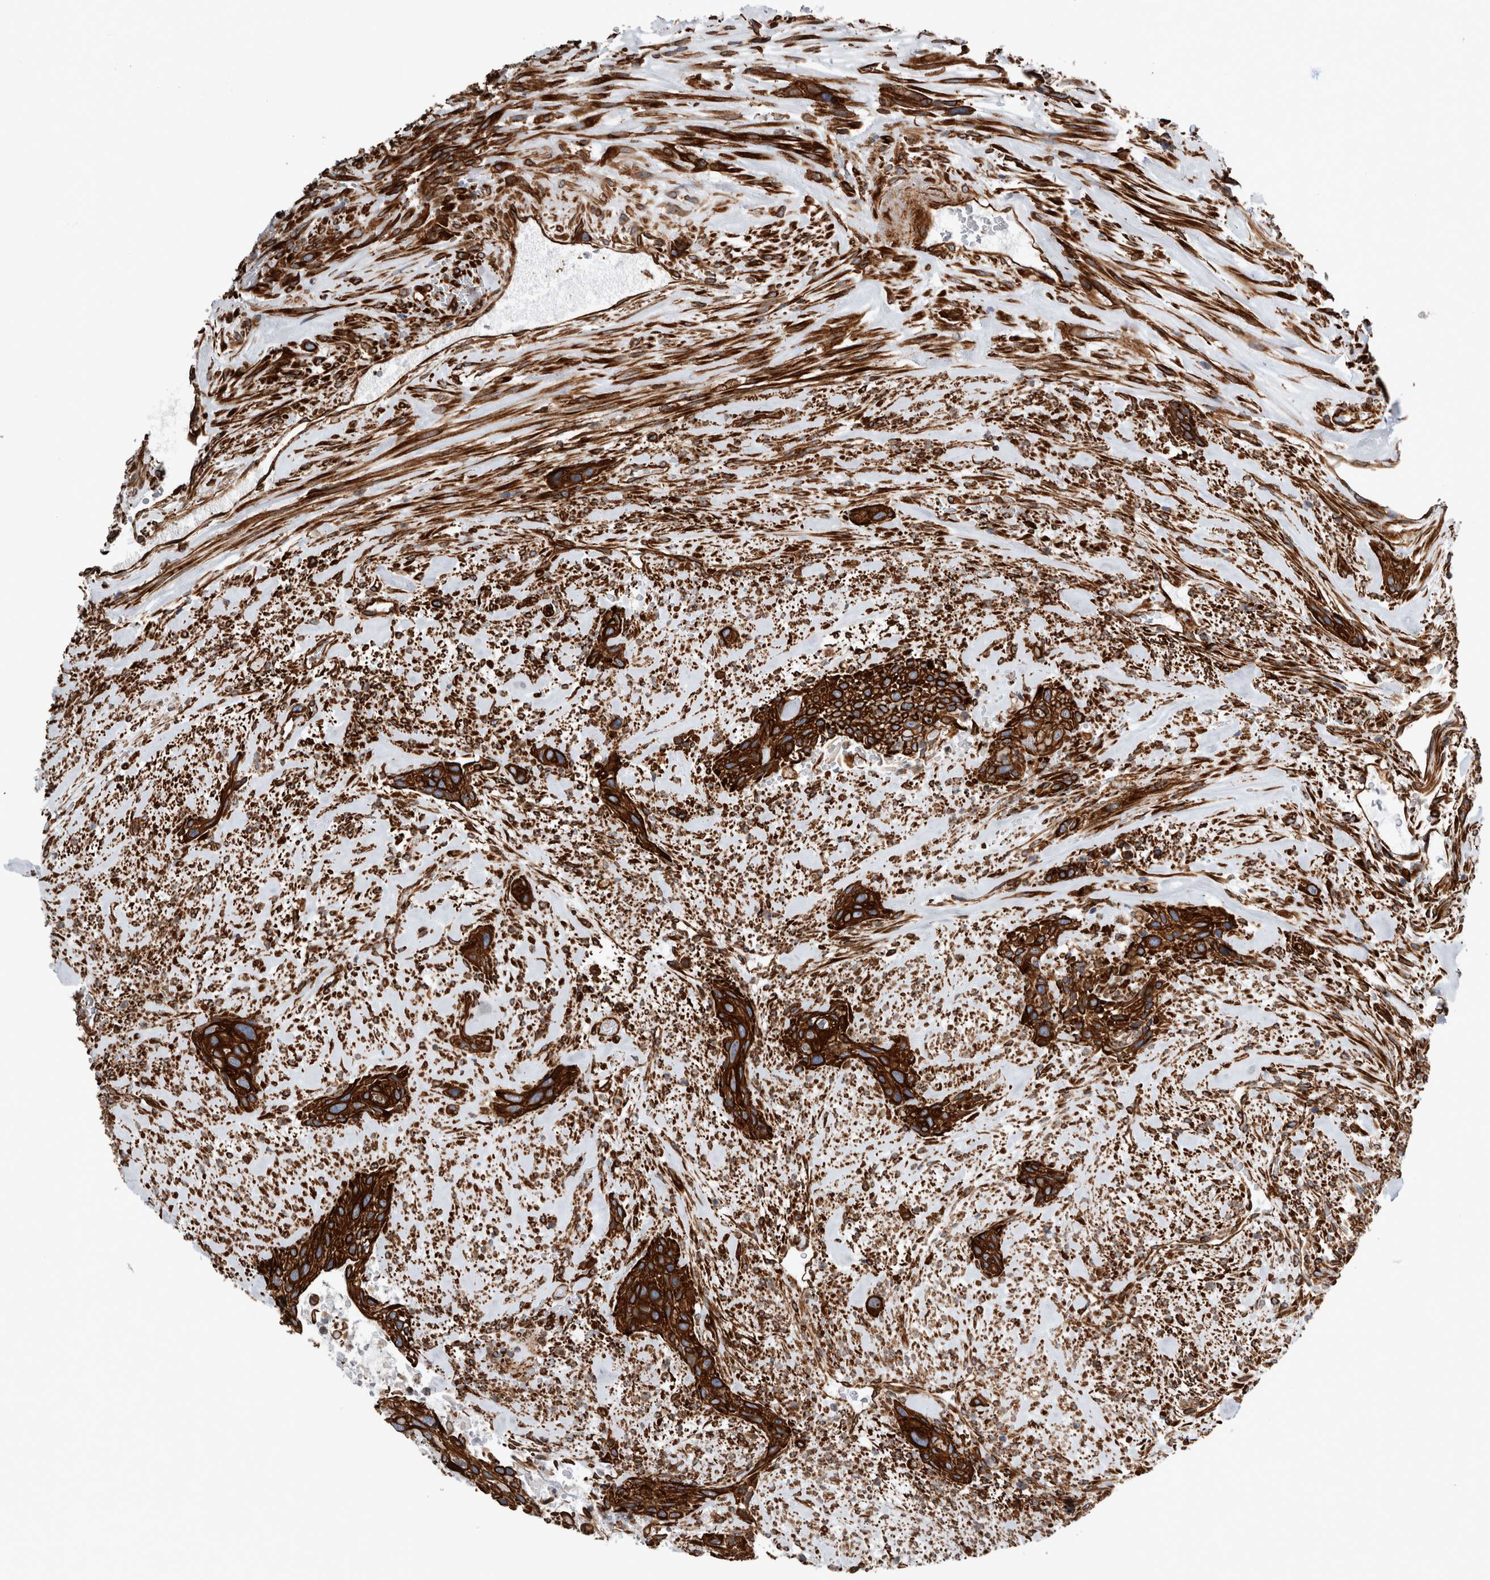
{"staining": {"intensity": "strong", "quantity": ">75%", "location": "cytoplasmic/membranous"}, "tissue": "urothelial cancer", "cell_type": "Tumor cells", "image_type": "cancer", "snomed": [{"axis": "morphology", "description": "Urothelial carcinoma, High grade"}, {"axis": "topography", "description": "Urinary bladder"}], "caption": "Tumor cells exhibit high levels of strong cytoplasmic/membranous positivity in approximately >75% of cells in urothelial cancer.", "gene": "PLEC", "patient": {"sex": "male", "age": 35}}